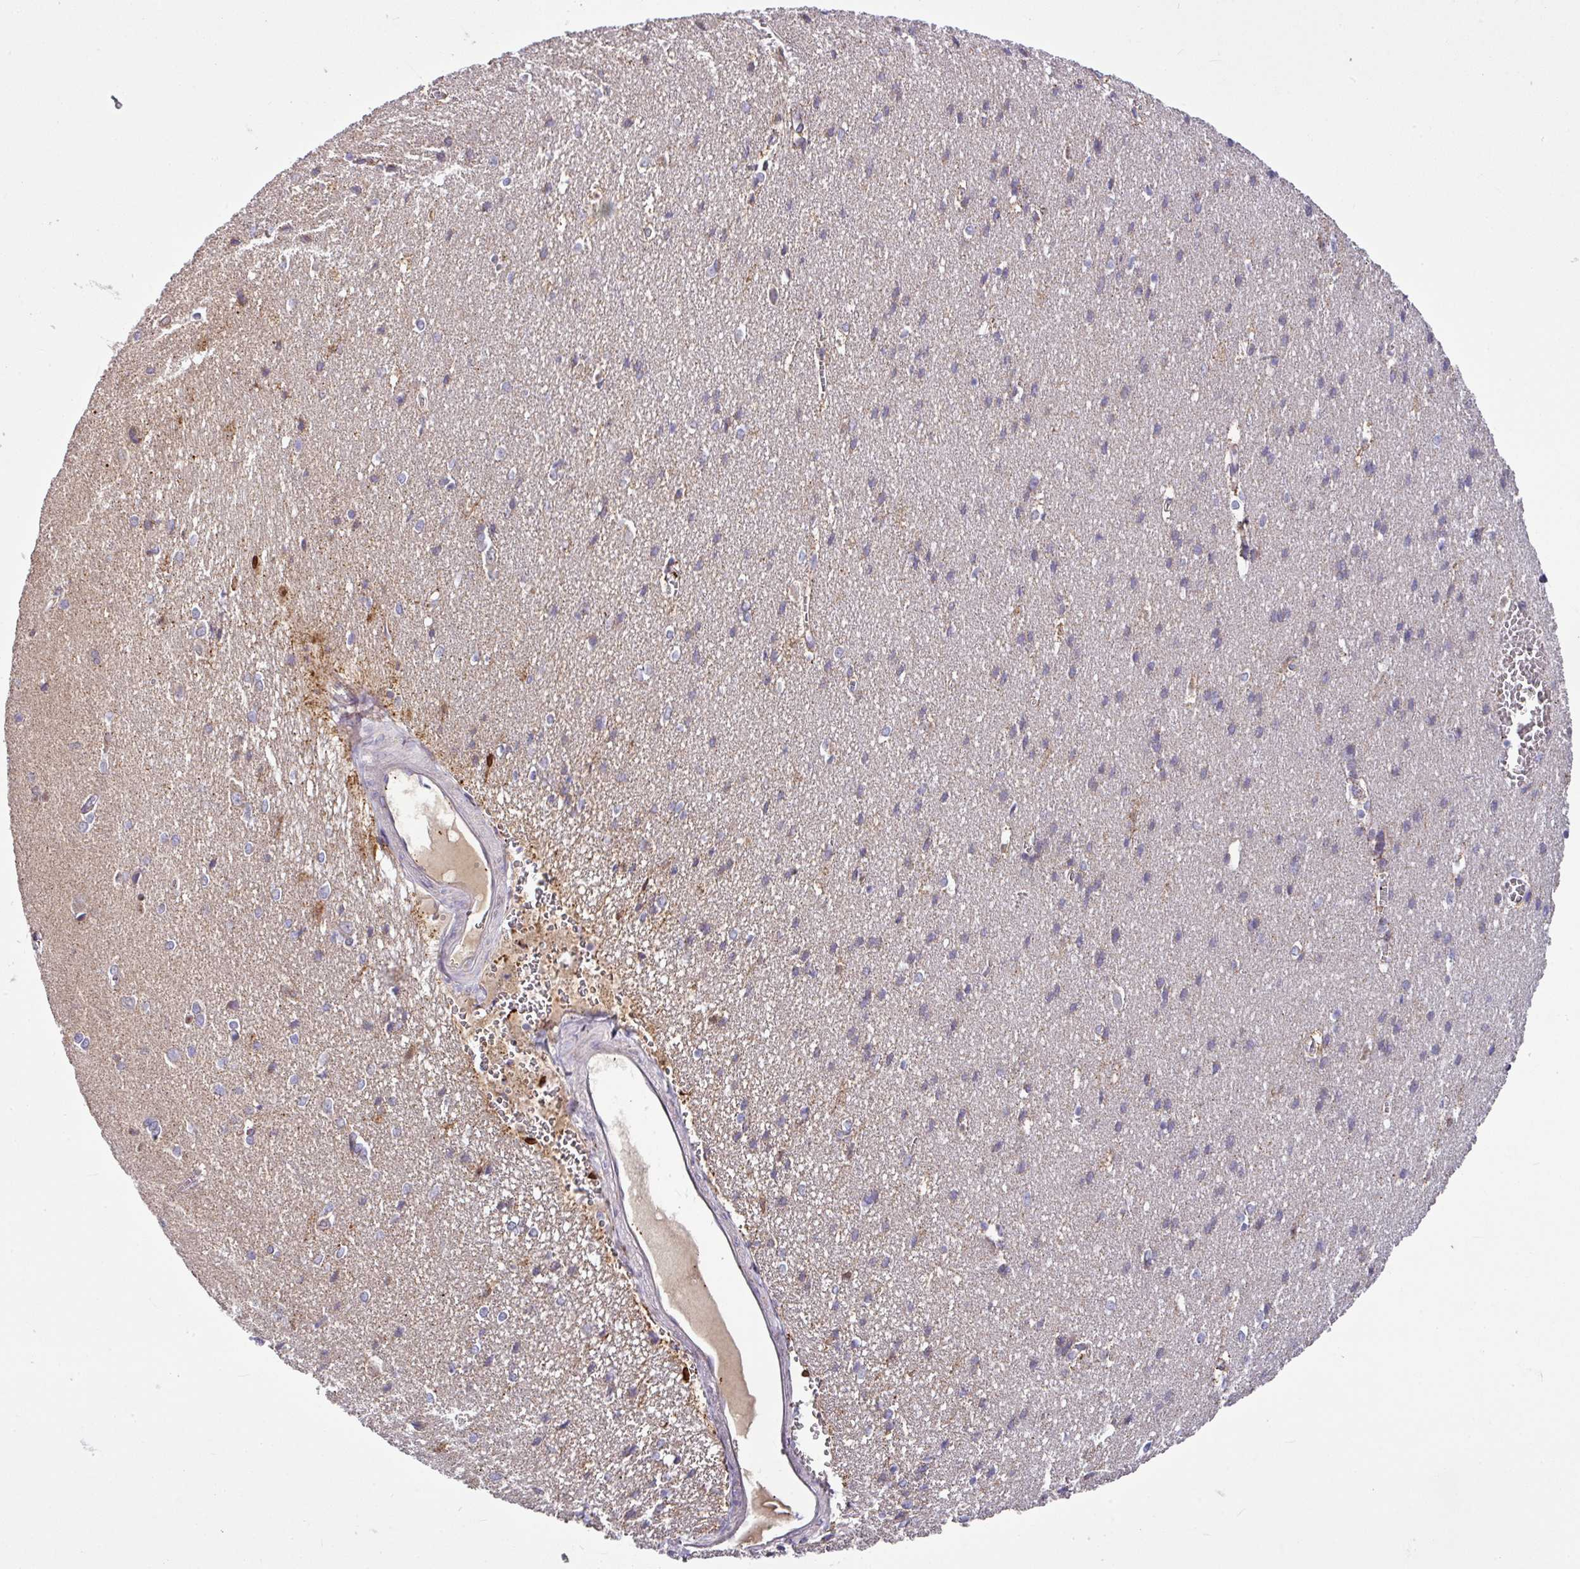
{"staining": {"intensity": "moderate", "quantity": "25%-75%", "location": "cytoplasmic/membranous"}, "tissue": "cerebral cortex", "cell_type": "Endothelial cells", "image_type": "normal", "snomed": [{"axis": "morphology", "description": "Normal tissue, NOS"}, {"axis": "topography", "description": "Cerebral cortex"}], "caption": "Cerebral cortex stained with immunohistochemistry (IHC) exhibits moderate cytoplasmic/membranous expression in about 25%-75% of endothelial cells.", "gene": "GAN", "patient": {"sex": "male", "age": 37}}